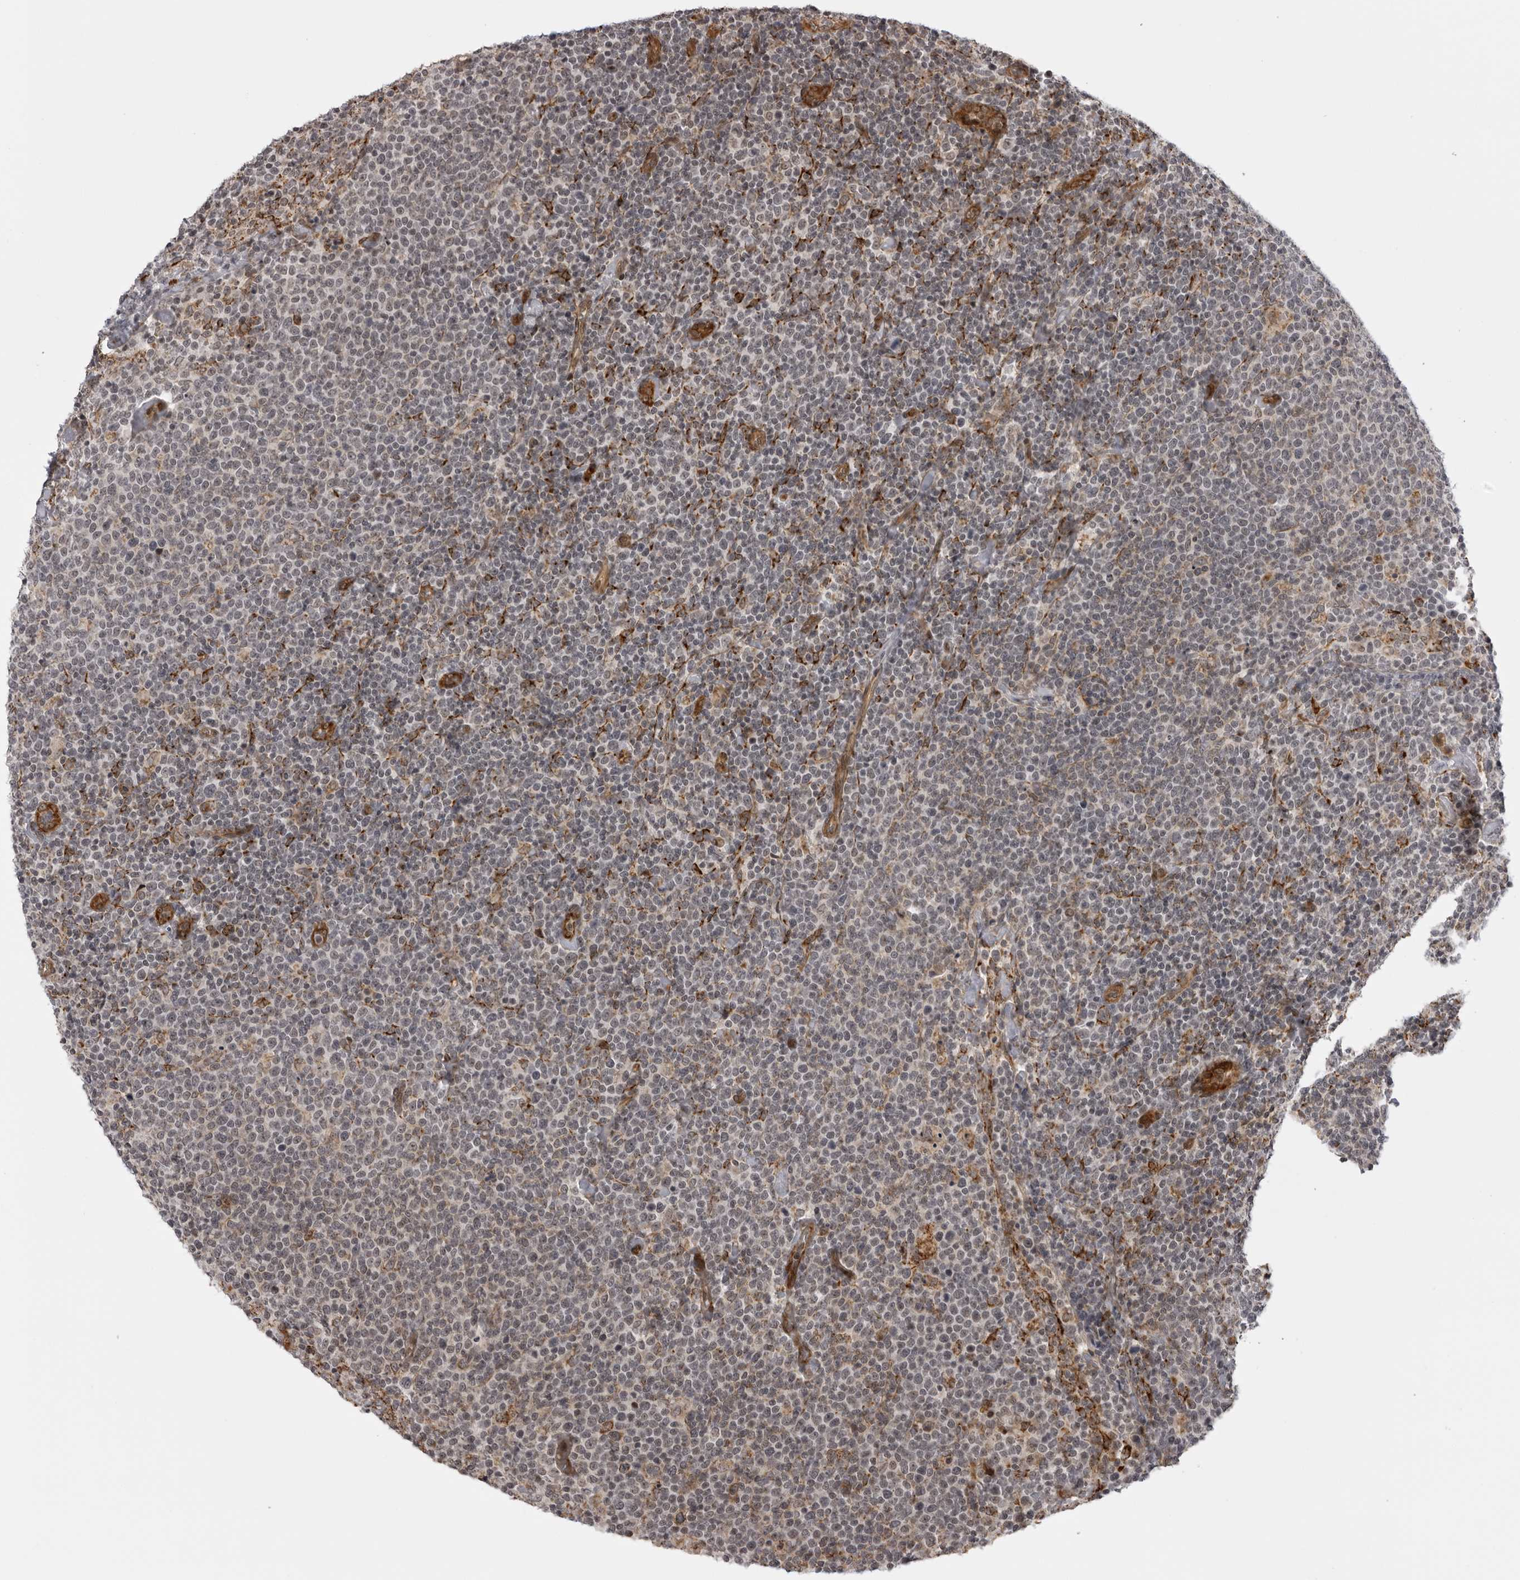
{"staining": {"intensity": "negative", "quantity": "none", "location": "none"}, "tissue": "lymphoma", "cell_type": "Tumor cells", "image_type": "cancer", "snomed": [{"axis": "morphology", "description": "Malignant lymphoma, non-Hodgkin's type, High grade"}, {"axis": "topography", "description": "Lymph node"}], "caption": "High magnification brightfield microscopy of high-grade malignant lymphoma, non-Hodgkin's type stained with DAB (brown) and counterstained with hematoxylin (blue): tumor cells show no significant expression.", "gene": "DNAH14", "patient": {"sex": "male", "age": 61}}